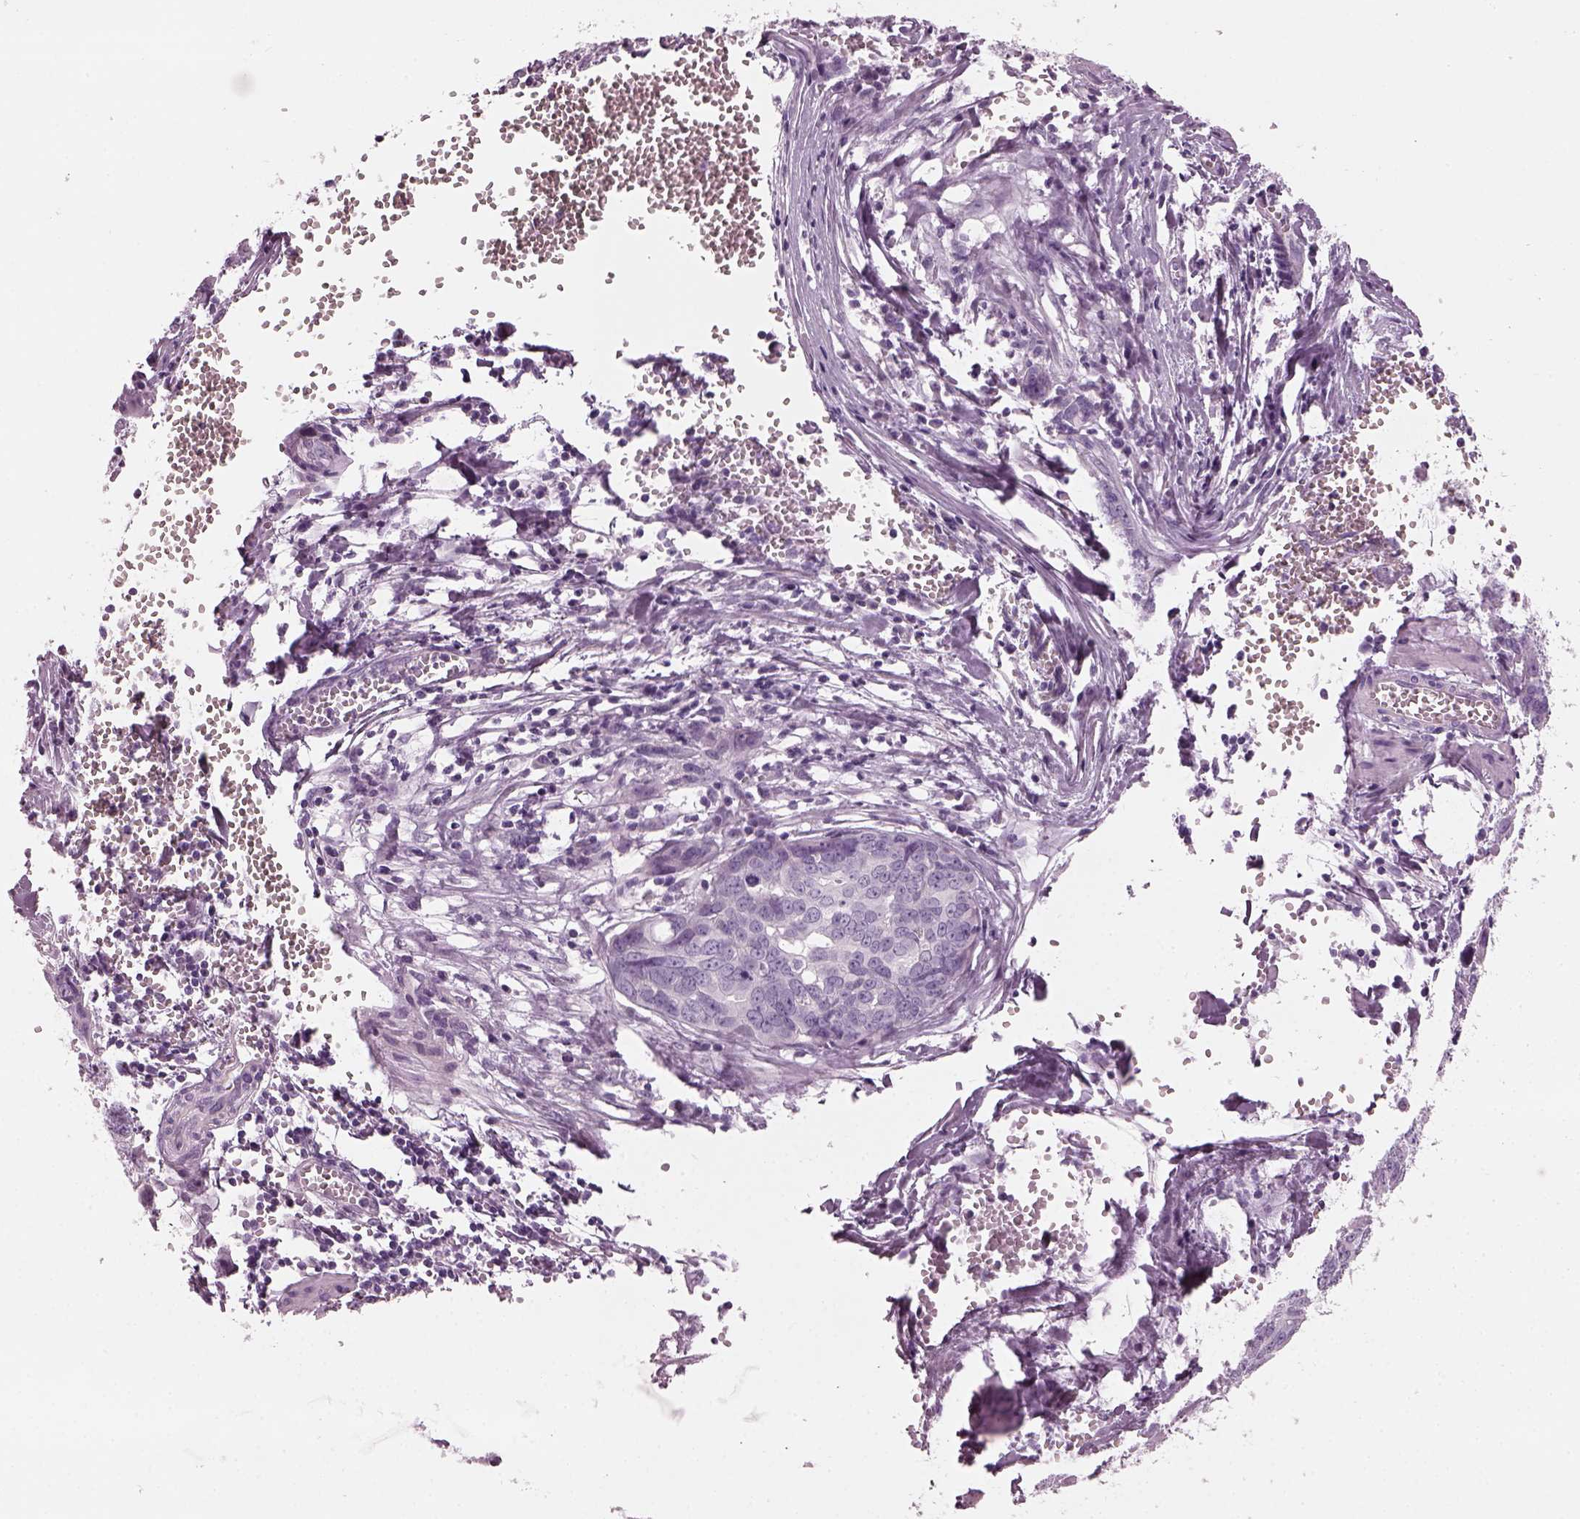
{"staining": {"intensity": "negative", "quantity": "none", "location": "none"}, "tissue": "ovarian cancer", "cell_type": "Tumor cells", "image_type": "cancer", "snomed": [{"axis": "morphology", "description": "Carcinoma, endometroid"}, {"axis": "topography", "description": "Ovary"}], "caption": "Human ovarian cancer stained for a protein using immunohistochemistry (IHC) shows no expression in tumor cells.", "gene": "PDC", "patient": {"sex": "female", "age": 78}}